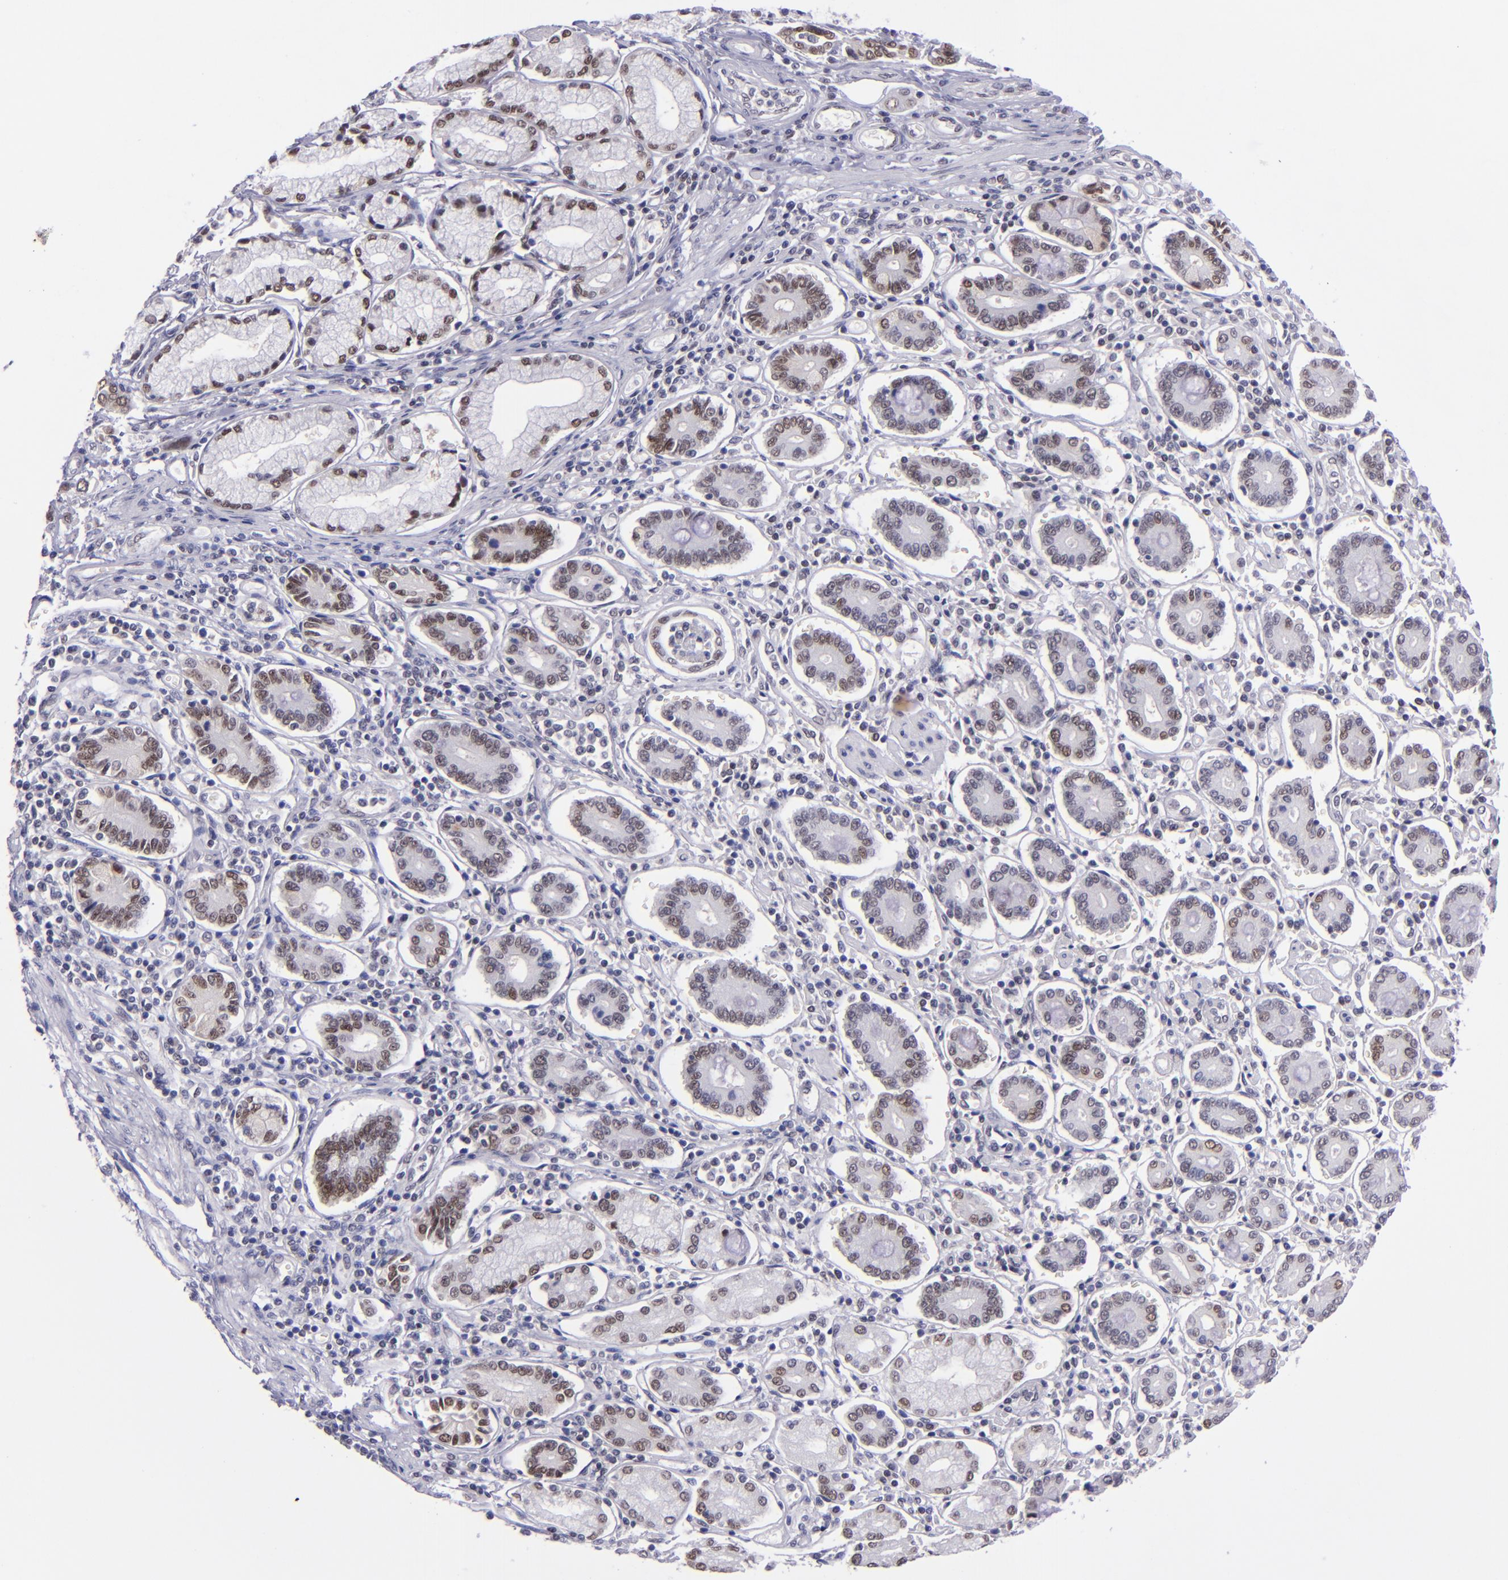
{"staining": {"intensity": "strong", "quantity": "25%-75%", "location": "nuclear"}, "tissue": "pancreatic cancer", "cell_type": "Tumor cells", "image_type": "cancer", "snomed": [{"axis": "morphology", "description": "Adenocarcinoma, NOS"}, {"axis": "topography", "description": "Pancreas"}], "caption": "This is an image of IHC staining of pancreatic cancer (adenocarcinoma), which shows strong expression in the nuclear of tumor cells.", "gene": "BAG1", "patient": {"sex": "female", "age": 57}}